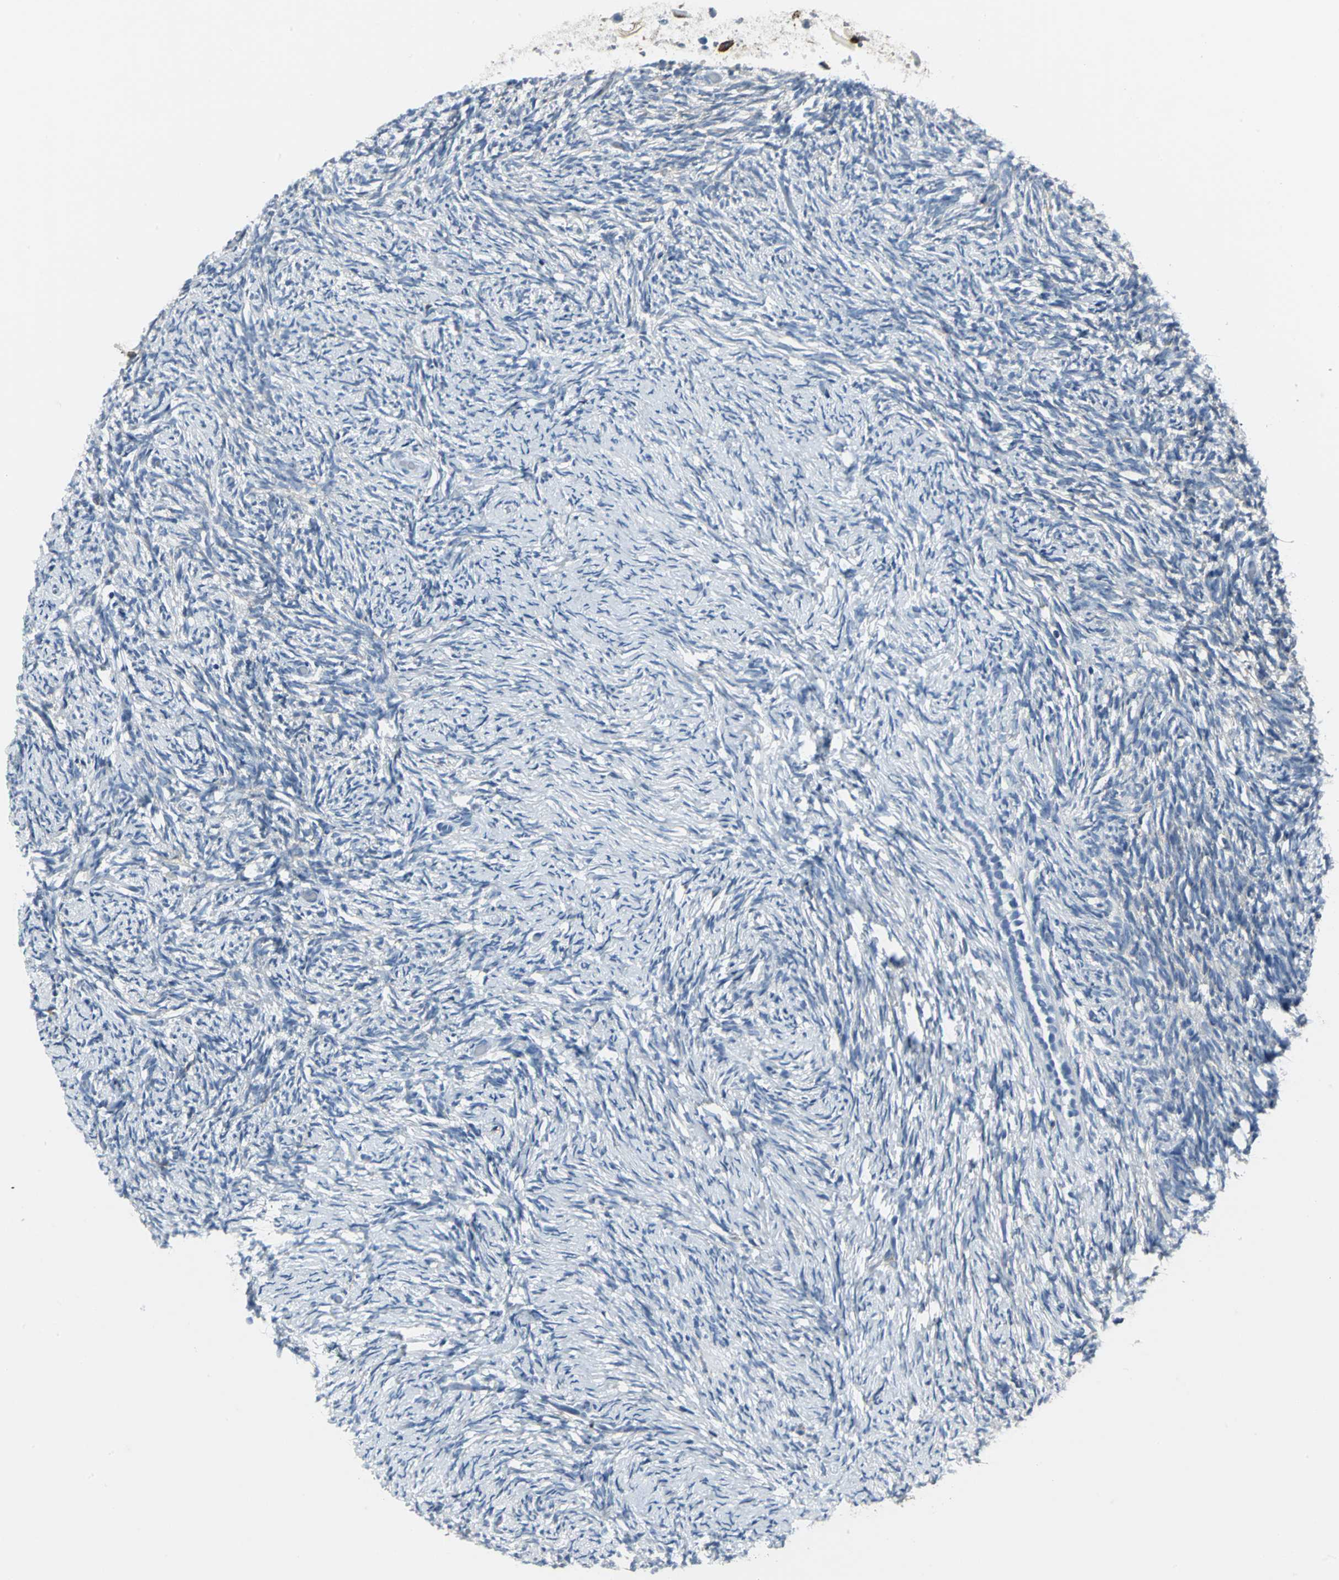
{"staining": {"intensity": "negative", "quantity": "none", "location": "none"}, "tissue": "ovary", "cell_type": "Ovarian stroma cells", "image_type": "normal", "snomed": [{"axis": "morphology", "description": "Normal tissue, NOS"}, {"axis": "topography", "description": "Ovary"}], "caption": "The immunohistochemistry (IHC) photomicrograph has no significant staining in ovarian stroma cells of ovary. (DAB IHC with hematoxylin counter stain).", "gene": "IQGAP2", "patient": {"sex": "female", "age": 60}}